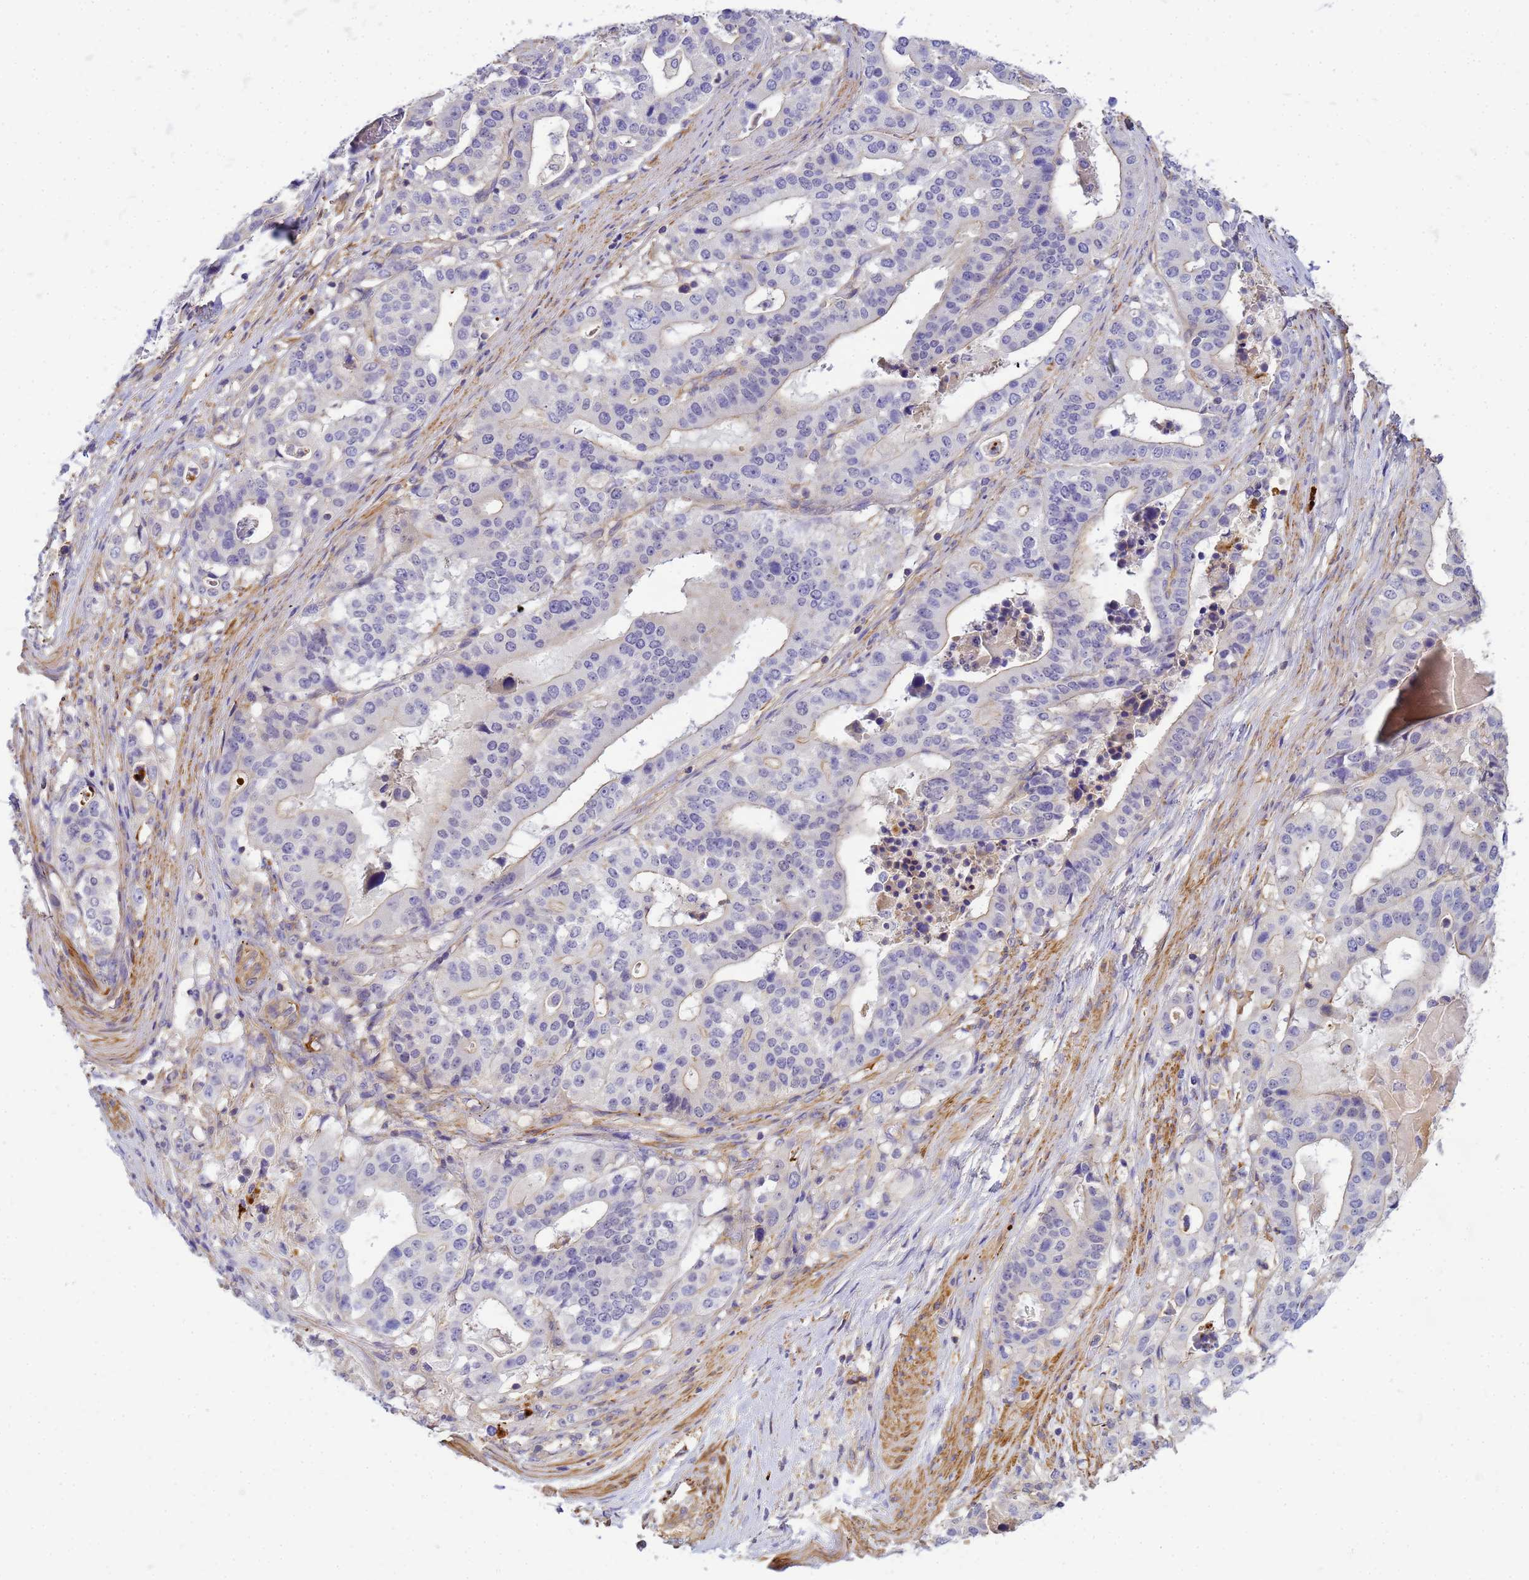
{"staining": {"intensity": "negative", "quantity": "none", "location": "none"}, "tissue": "stomach cancer", "cell_type": "Tumor cells", "image_type": "cancer", "snomed": [{"axis": "morphology", "description": "Adenocarcinoma, NOS"}, {"axis": "topography", "description": "Stomach"}], "caption": "A histopathology image of human stomach cancer is negative for staining in tumor cells. (Brightfield microscopy of DAB IHC at high magnification).", "gene": "MYL12A", "patient": {"sex": "male", "age": 48}}